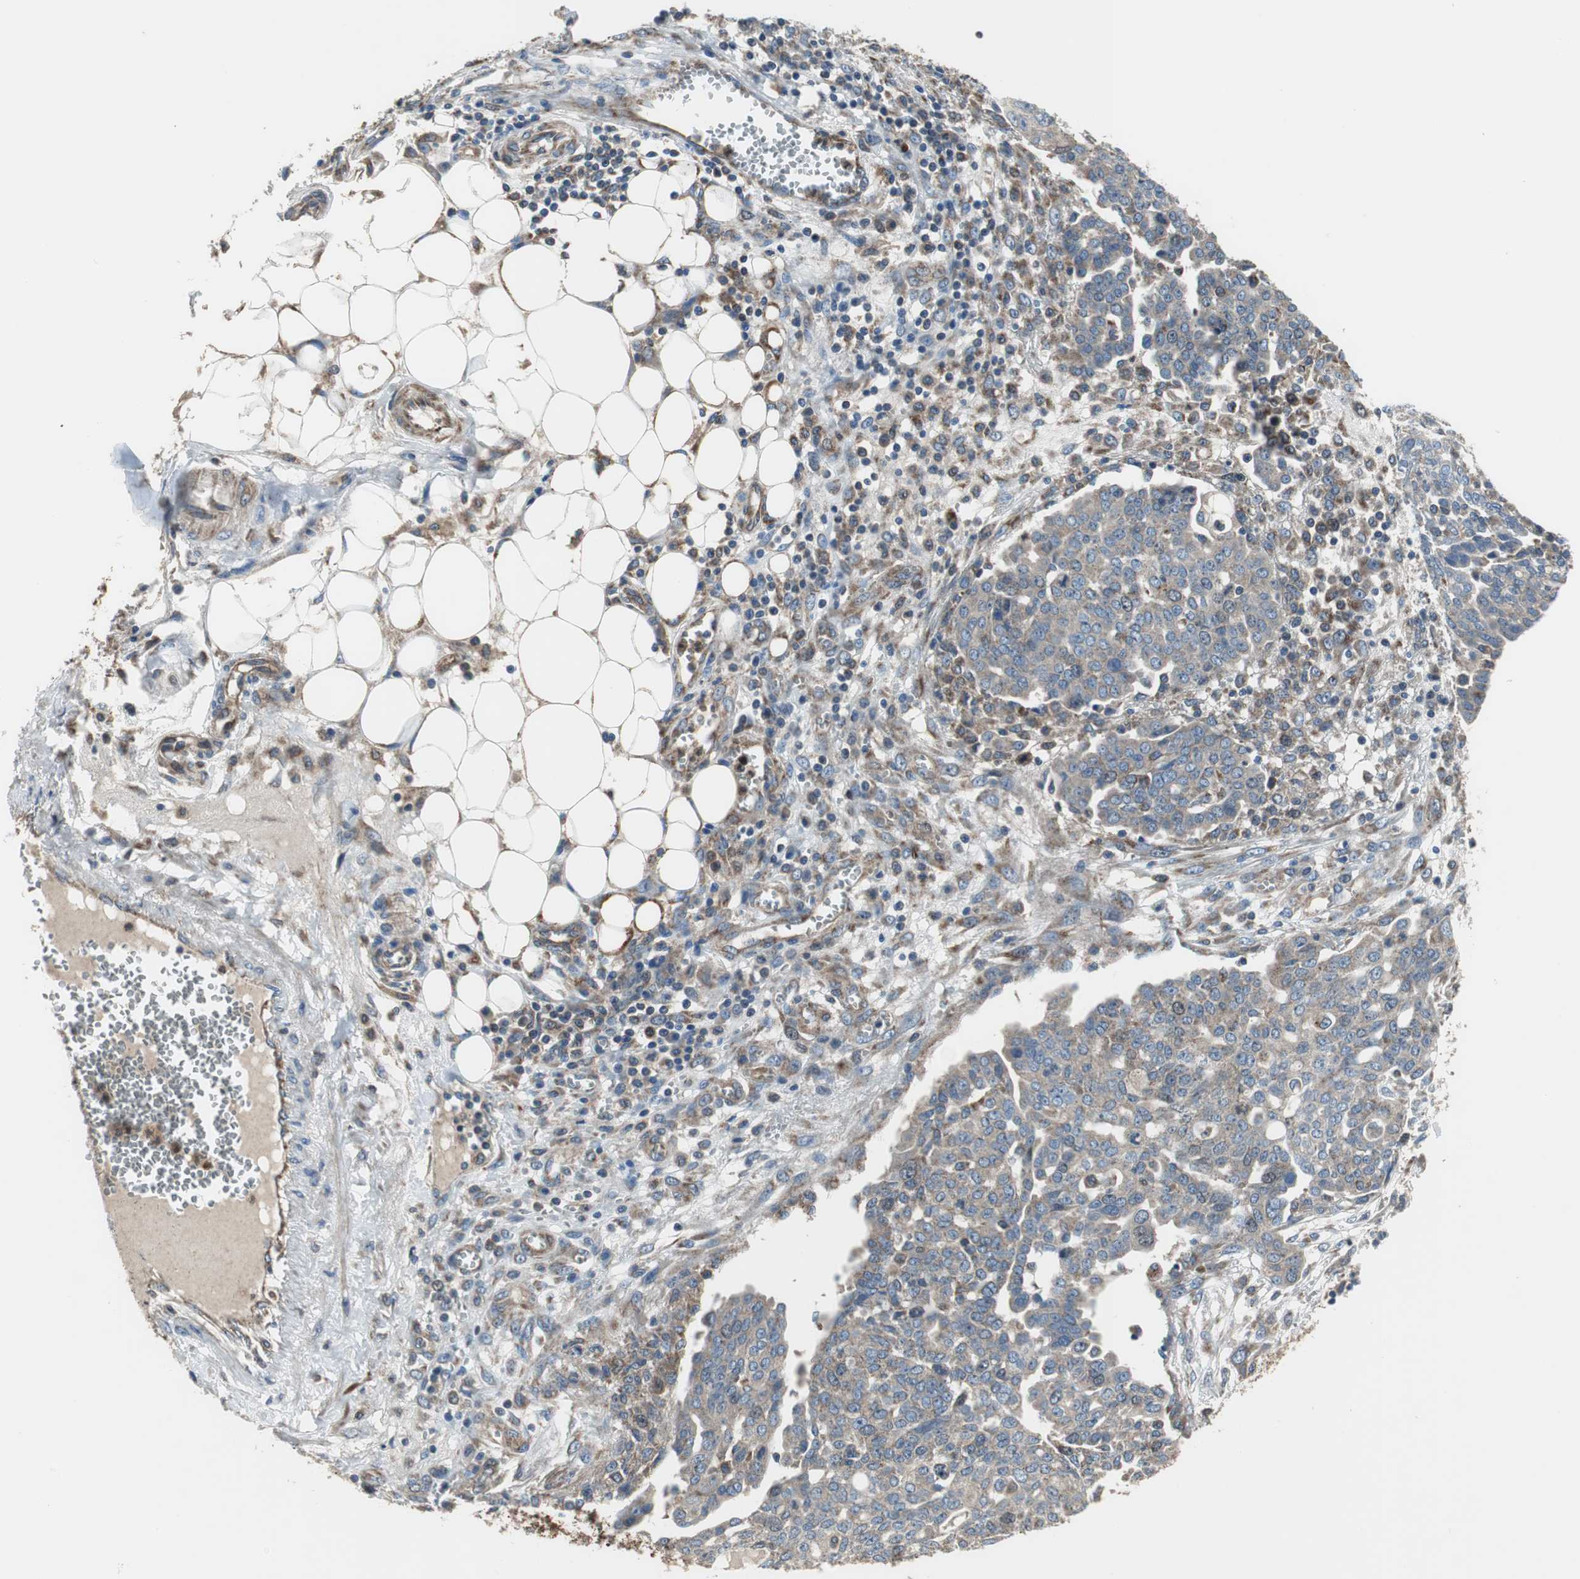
{"staining": {"intensity": "moderate", "quantity": ">75%", "location": "cytoplasmic/membranous"}, "tissue": "ovarian cancer", "cell_type": "Tumor cells", "image_type": "cancer", "snomed": [{"axis": "morphology", "description": "Cystadenocarcinoma, serous, NOS"}, {"axis": "topography", "description": "Soft tissue"}, {"axis": "topography", "description": "Ovary"}], "caption": "This is a photomicrograph of immunohistochemistry (IHC) staining of ovarian serous cystadenocarcinoma, which shows moderate staining in the cytoplasmic/membranous of tumor cells.", "gene": "PI4KB", "patient": {"sex": "female", "age": 57}}